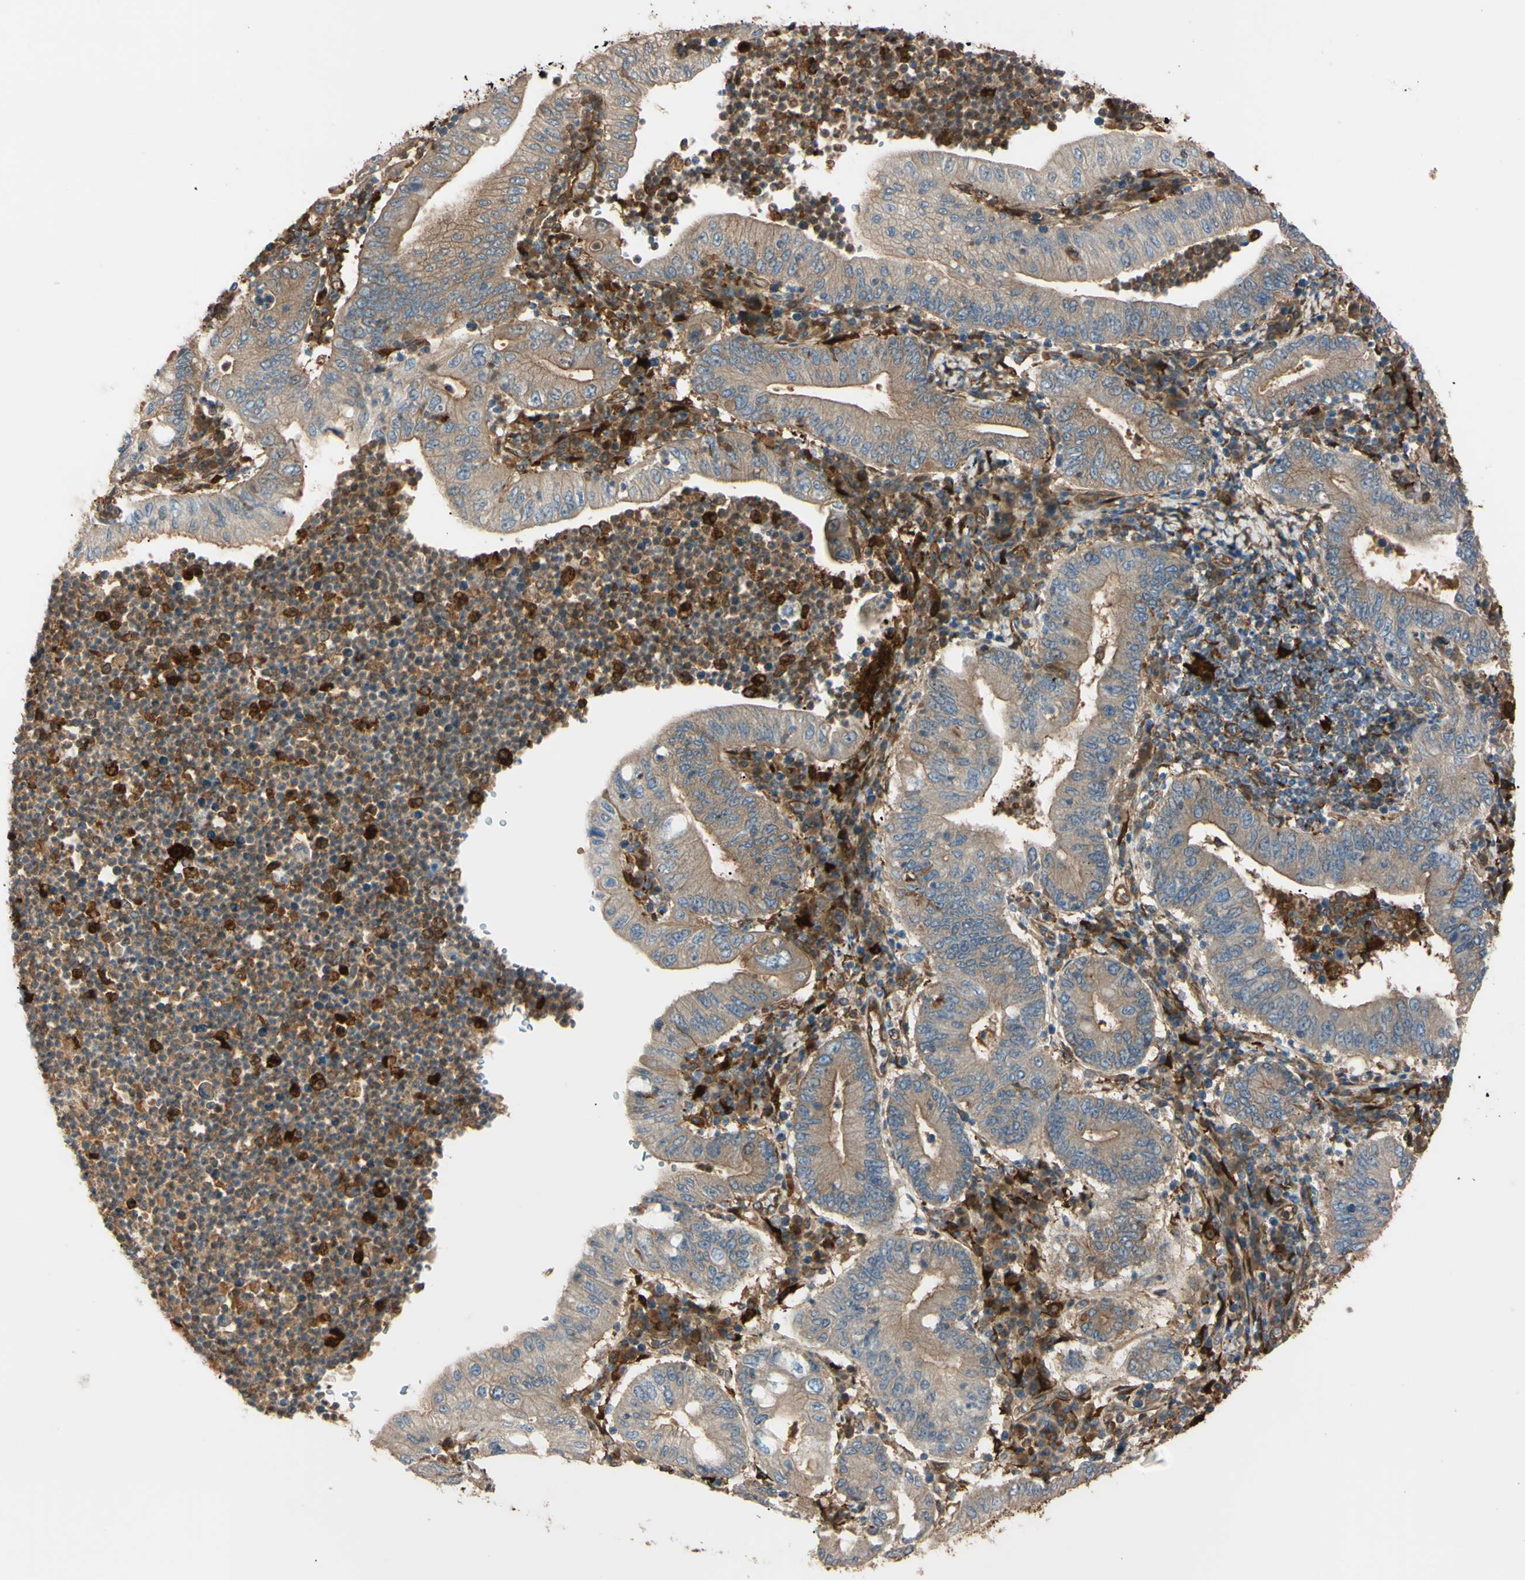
{"staining": {"intensity": "moderate", "quantity": ">75%", "location": "cytoplasmic/membranous"}, "tissue": "stomach cancer", "cell_type": "Tumor cells", "image_type": "cancer", "snomed": [{"axis": "morphology", "description": "Normal tissue, NOS"}, {"axis": "morphology", "description": "Adenocarcinoma, NOS"}, {"axis": "topography", "description": "Esophagus"}, {"axis": "topography", "description": "Stomach, upper"}, {"axis": "topography", "description": "Peripheral nerve tissue"}], "caption": "Human adenocarcinoma (stomach) stained with a brown dye demonstrates moderate cytoplasmic/membranous positive expression in about >75% of tumor cells.", "gene": "PTPN12", "patient": {"sex": "male", "age": 62}}